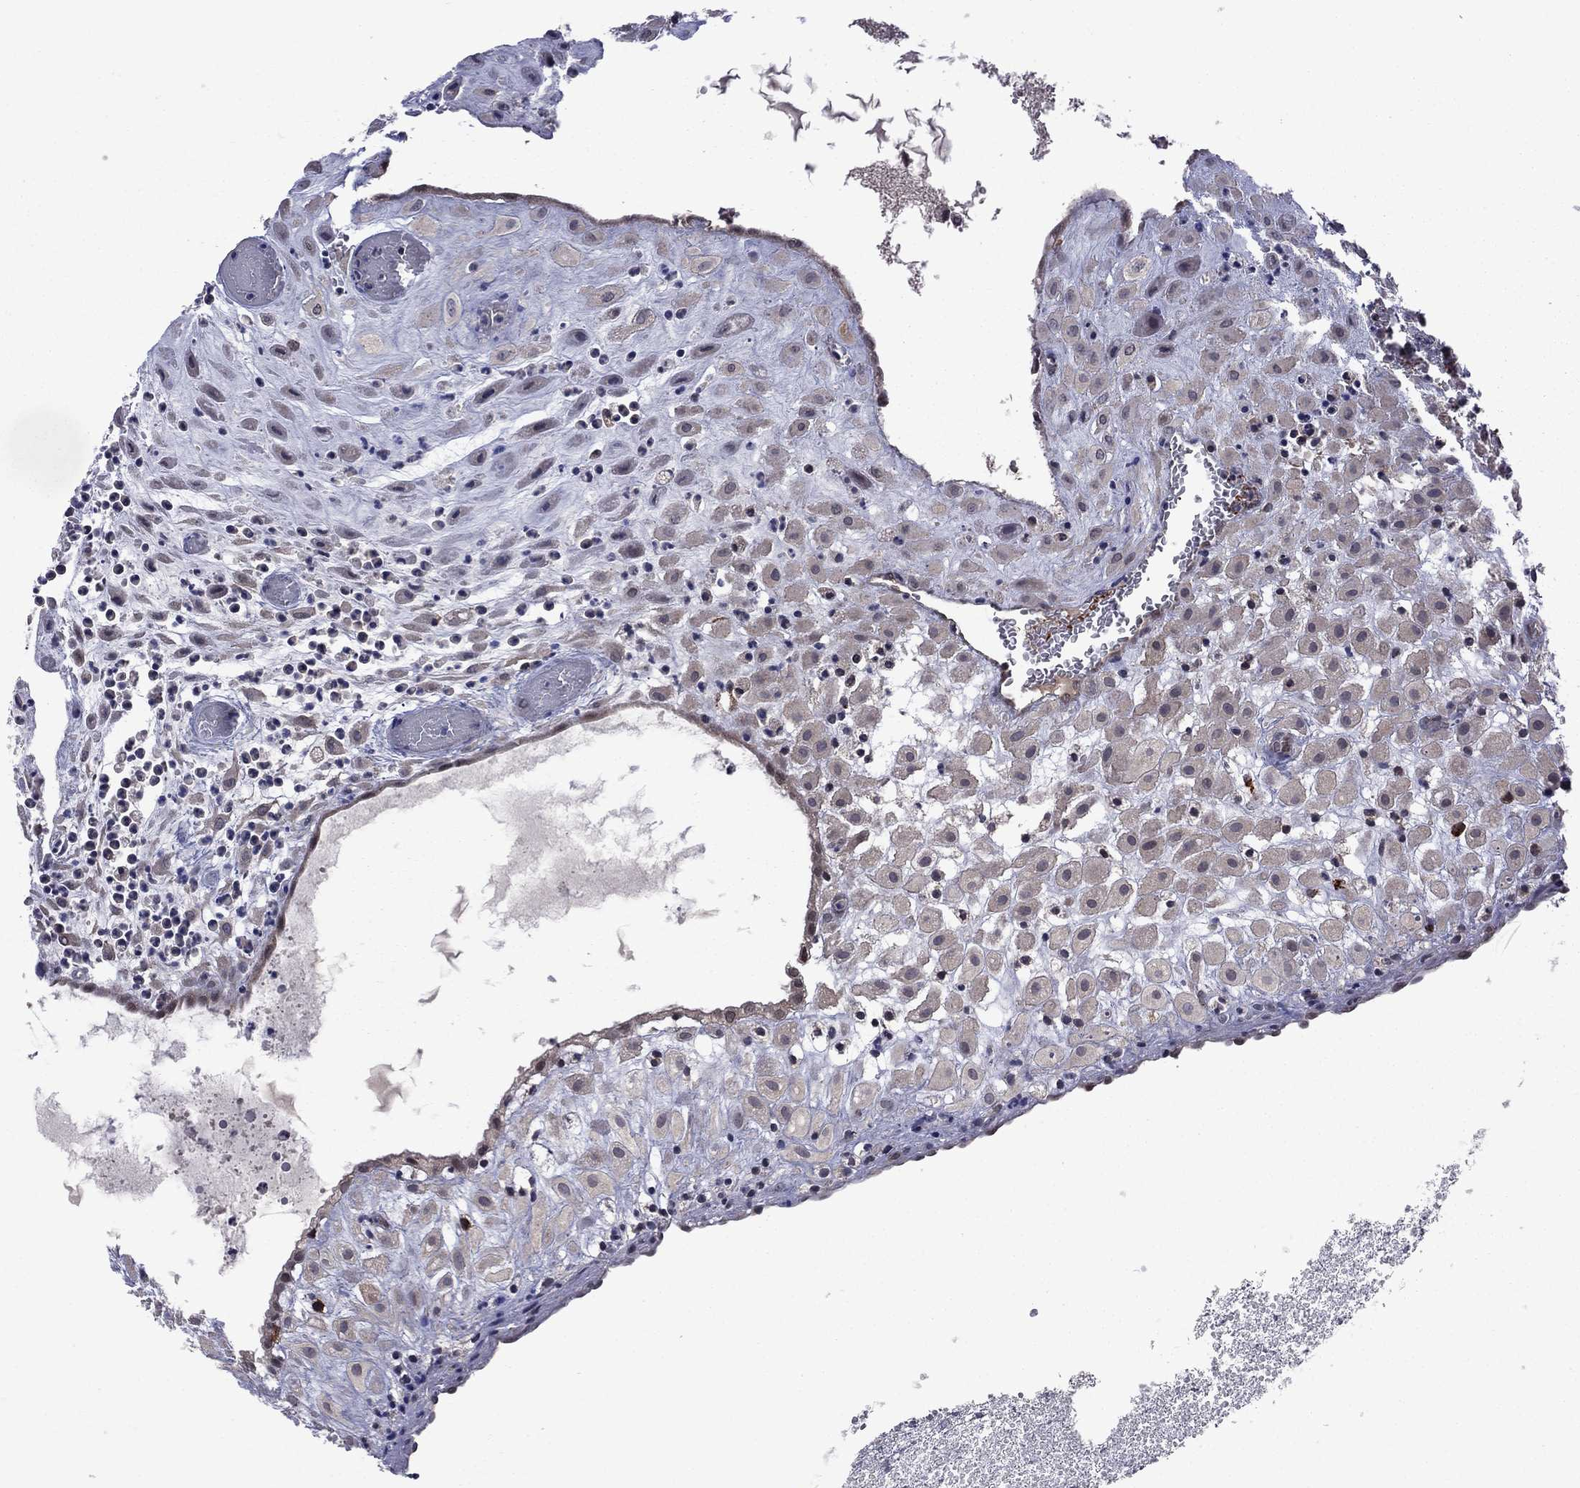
{"staining": {"intensity": "weak", "quantity": "25%-75%", "location": "cytoplasmic/membranous"}, "tissue": "placenta", "cell_type": "Decidual cells", "image_type": "normal", "snomed": [{"axis": "morphology", "description": "Normal tissue, NOS"}, {"axis": "topography", "description": "Placenta"}], "caption": "A brown stain labels weak cytoplasmic/membranous staining of a protein in decidual cells of normal placenta. (Brightfield microscopy of DAB IHC at high magnification).", "gene": "GPAA1", "patient": {"sex": "female", "age": 24}}